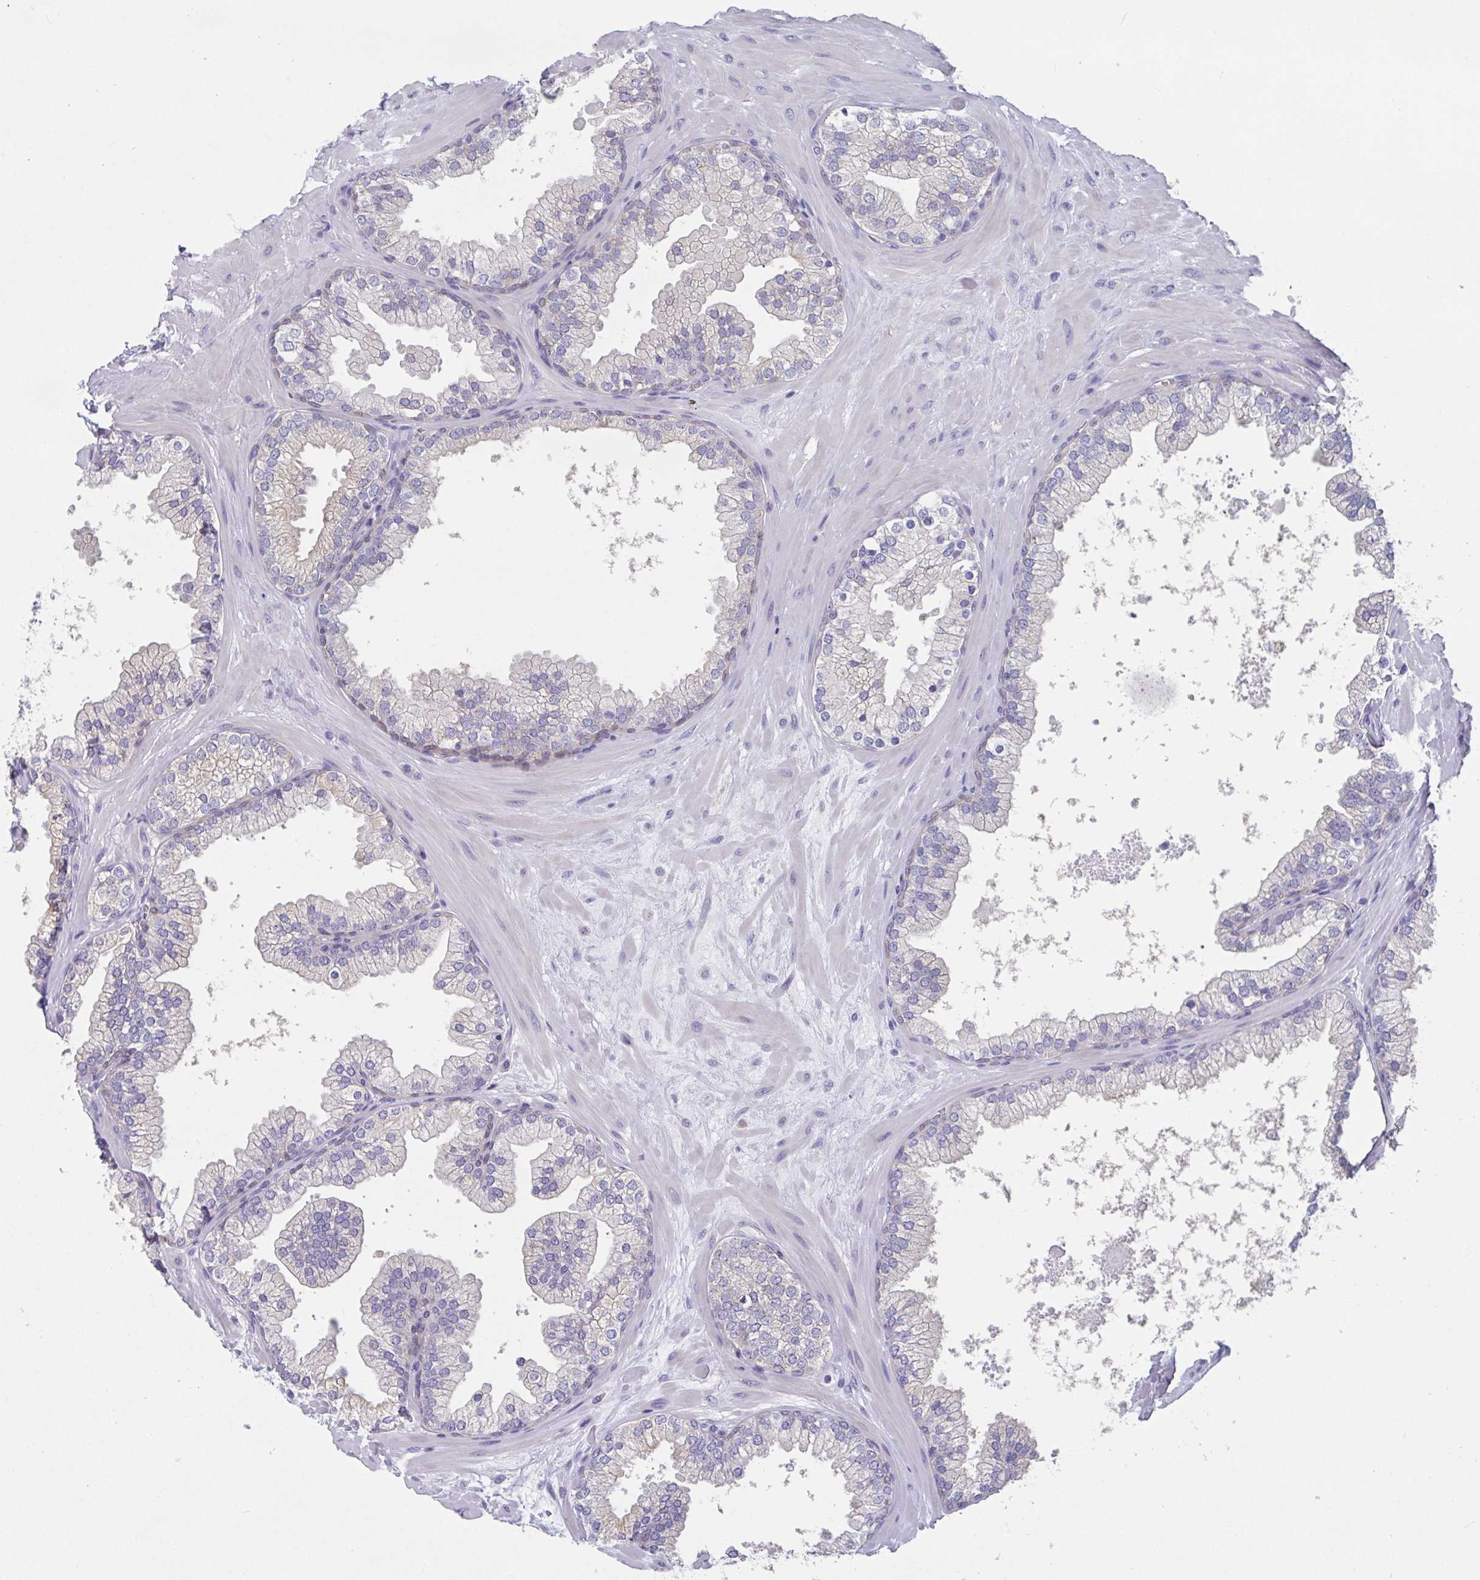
{"staining": {"intensity": "weak", "quantity": "<25%", "location": "cytoplasmic/membranous"}, "tissue": "prostate", "cell_type": "Glandular cells", "image_type": "normal", "snomed": [{"axis": "morphology", "description": "Normal tissue, NOS"}, {"axis": "topography", "description": "Prostate"}, {"axis": "topography", "description": "Peripheral nerve tissue"}], "caption": "IHC histopathology image of benign prostate stained for a protein (brown), which displays no staining in glandular cells. (DAB IHC with hematoxylin counter stain).", "gene": "TFAP2C", "patient": {"sex": "male", "age": 61}}